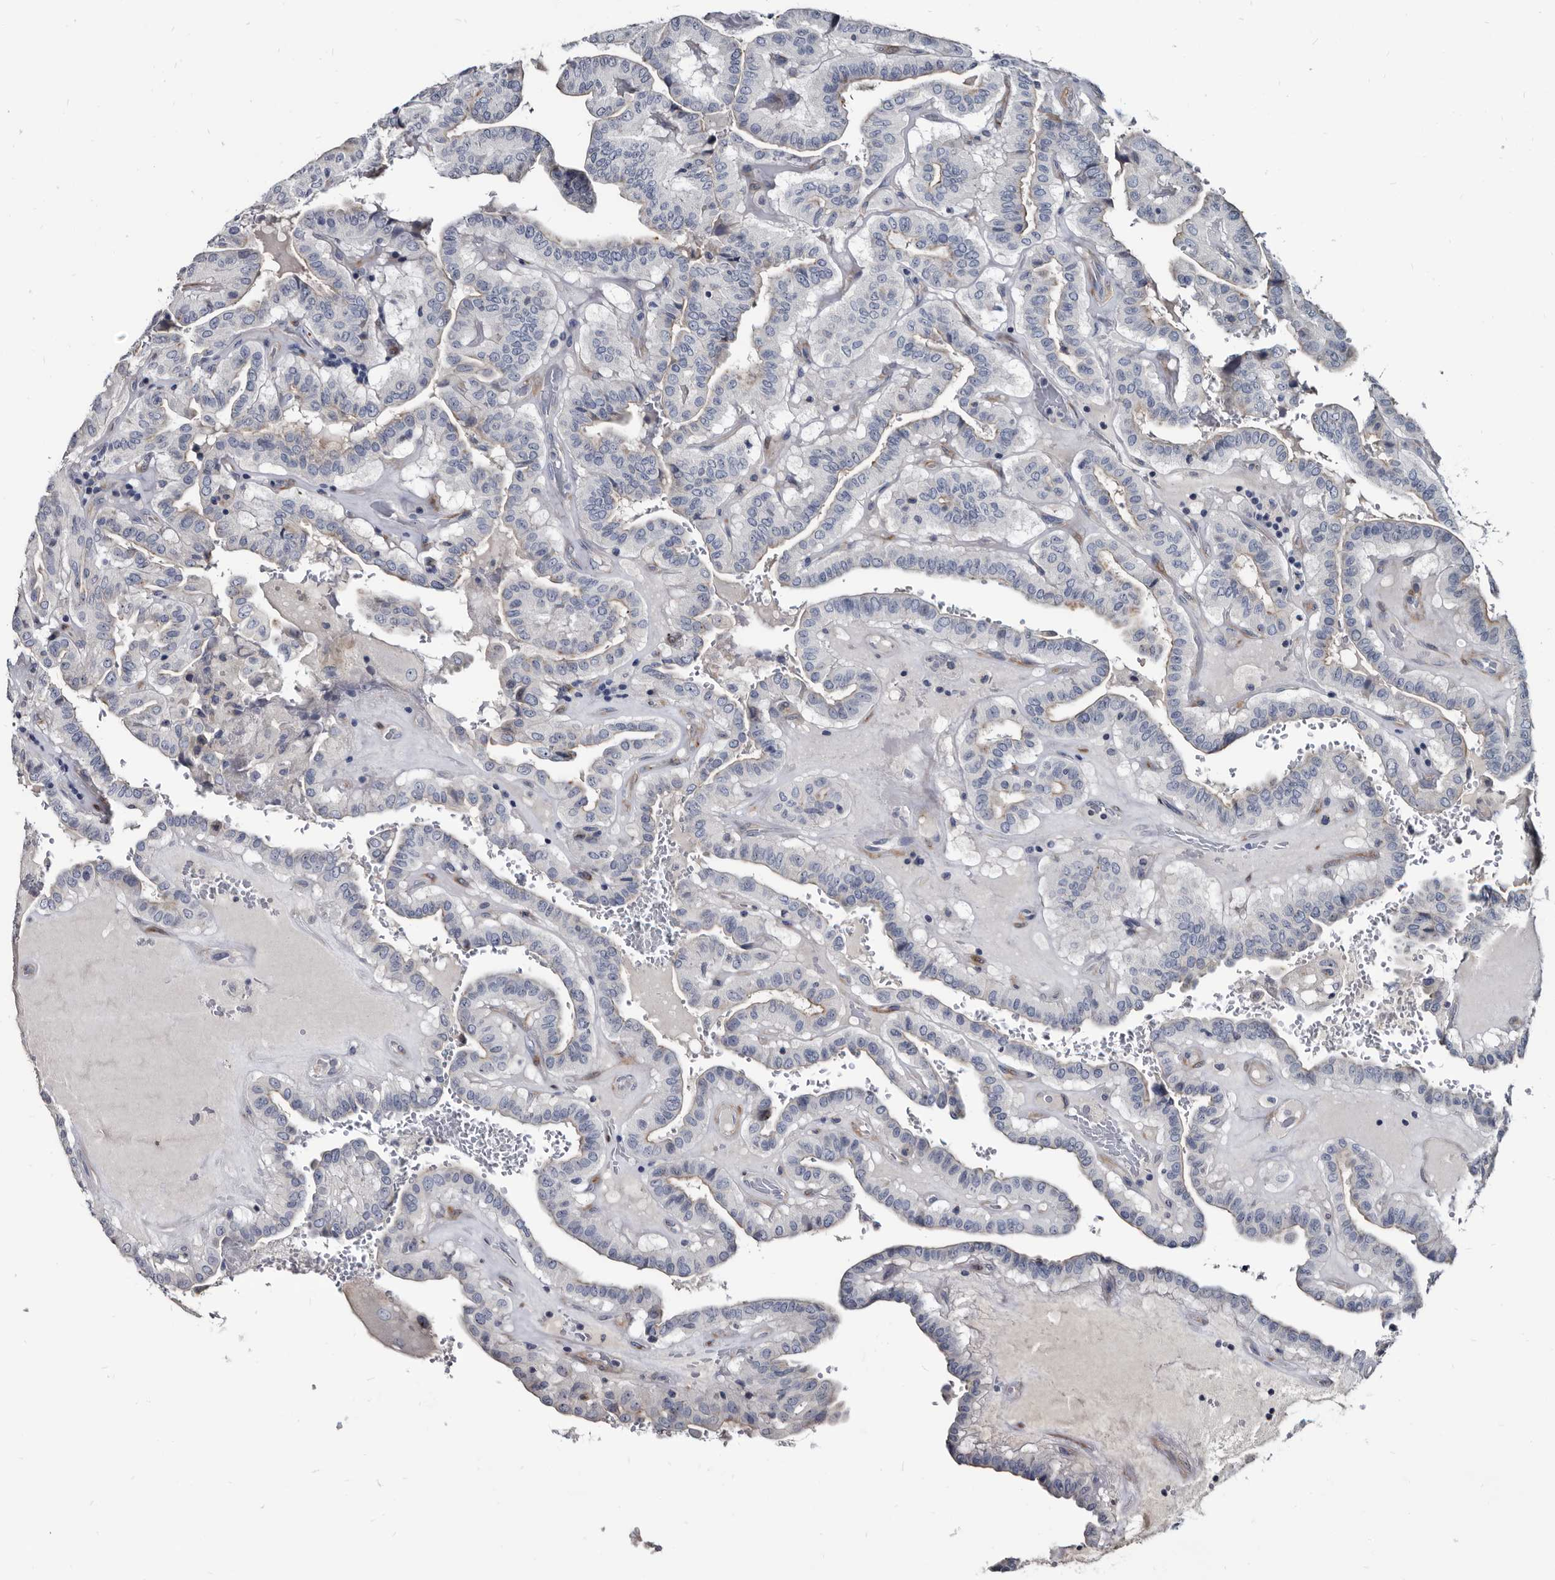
{"staining": {"intensity": "weak", "quantity": "<25%", "location": "cytoplasmic/membranous"}, "tissue": "thyroid cancer", "cell_type": "Tumor cells", "image_type": "cancer", "snomed": [{"axis": "morphology", "description": "Papillary adenocarcinoma, NOS"}, {"axis": "topography", "description": "Thyroid gland"}], "caption": "This is a photomicrograph of immunohistochemistry (IHC) staining of thyroid papillary adenocarcinoma, which shows no positivity in tumor cells. (DAB (3,3'-diaminobenzidine) immunohistochemistry (IHC) with hematoxylin counter stain).", "gene": "PRSS8", "patient": {"sex": "male", "age": 77}}